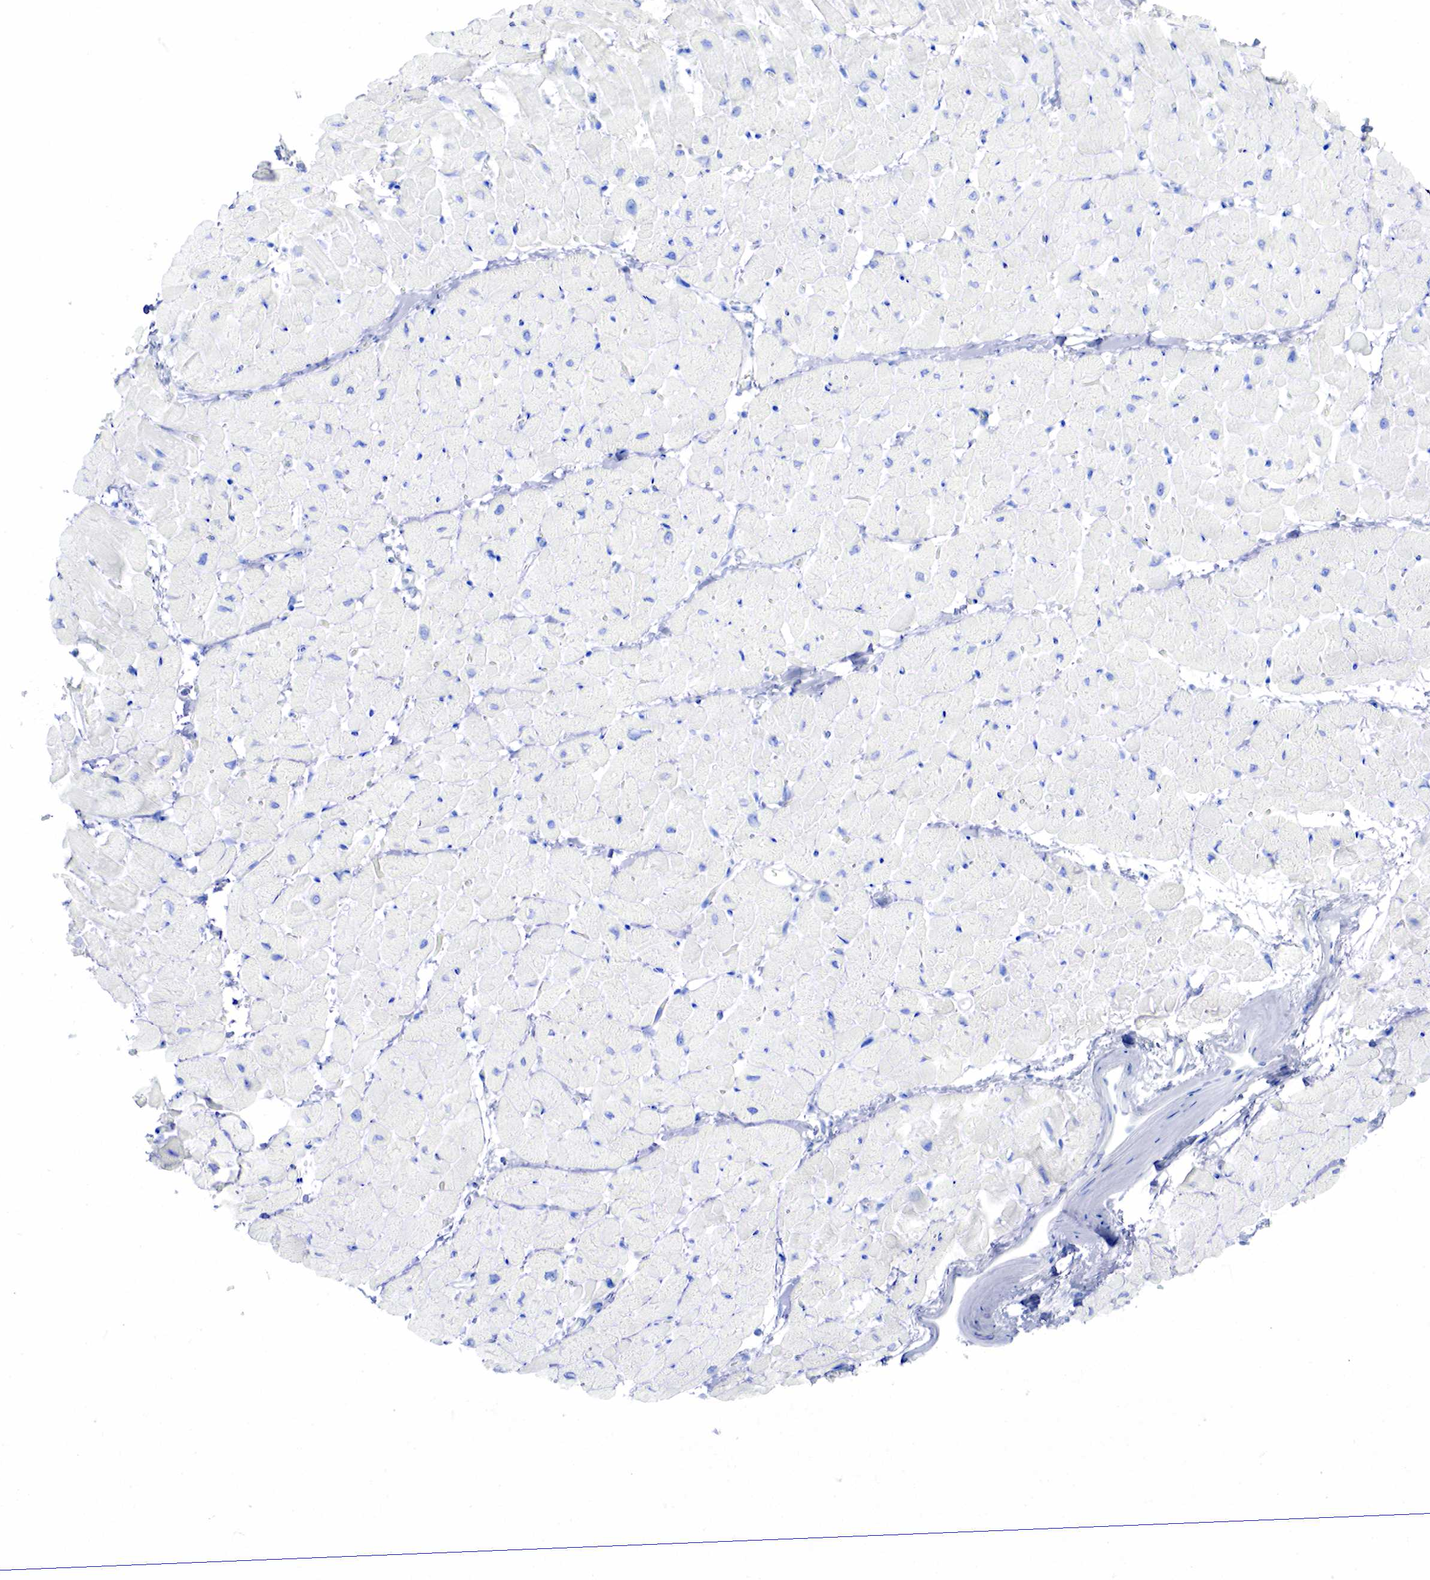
{"staining": {"intensity": "negative", "quantity": "none", "location": "none"}, "tissue": "heart muscle", "cell_type": "Cardiomyocytes", "image_type": "normal", "snomed": [{"axis": "morphology", "description": "Normal tissue, NOS"}, {"axis": "topography", "description": "Heart"}], "caption": "There is no significant positivity in cardiomyocytes of heart muscle. (DAB immunohistochemistry with hematoxylin counter stain).", "gene": "INHA", "patient": {"sex": "male", "age": 45}}